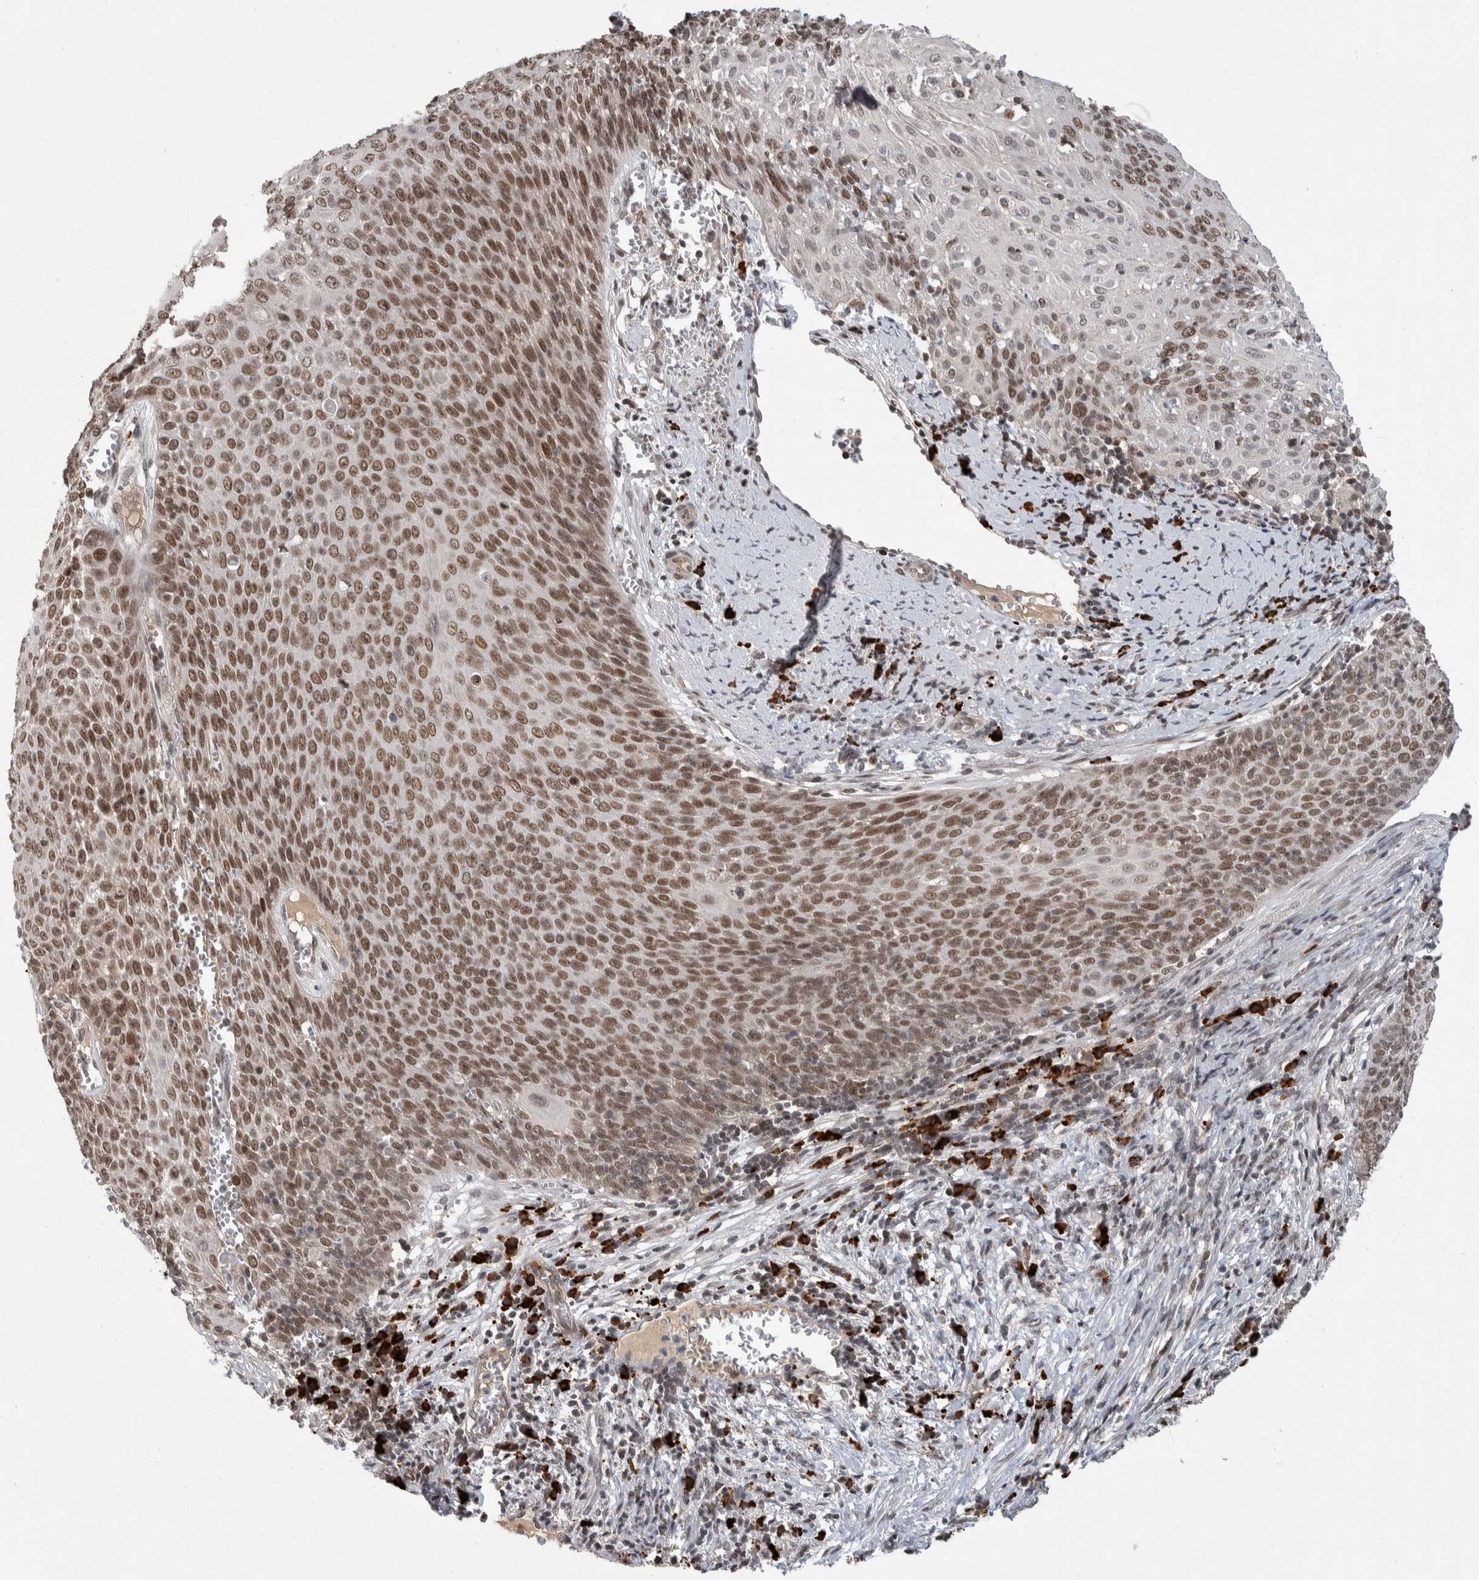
{"staining": {"intensity": "moderate", "quantity": ">75%", "location": "nuclear"}, "tissue": "cervical cancer", "cell_type": "Tumor cells", "image_type": "cancer", "snomed": [{"axis": "morphology", "description": "Squamous cell carcinoma, NOS"}, {"axis": "topography", "description": "Cervix"}], "caption": "An IHC micrograph of tumor tissue is shown. Protein staining in brown labels moderate nuclear positivity in cervical cancer (squamous cell carcinoma) within tumor cells.", "gene": "ZNF592", "patient": {"sex": "female", "age": 39}}